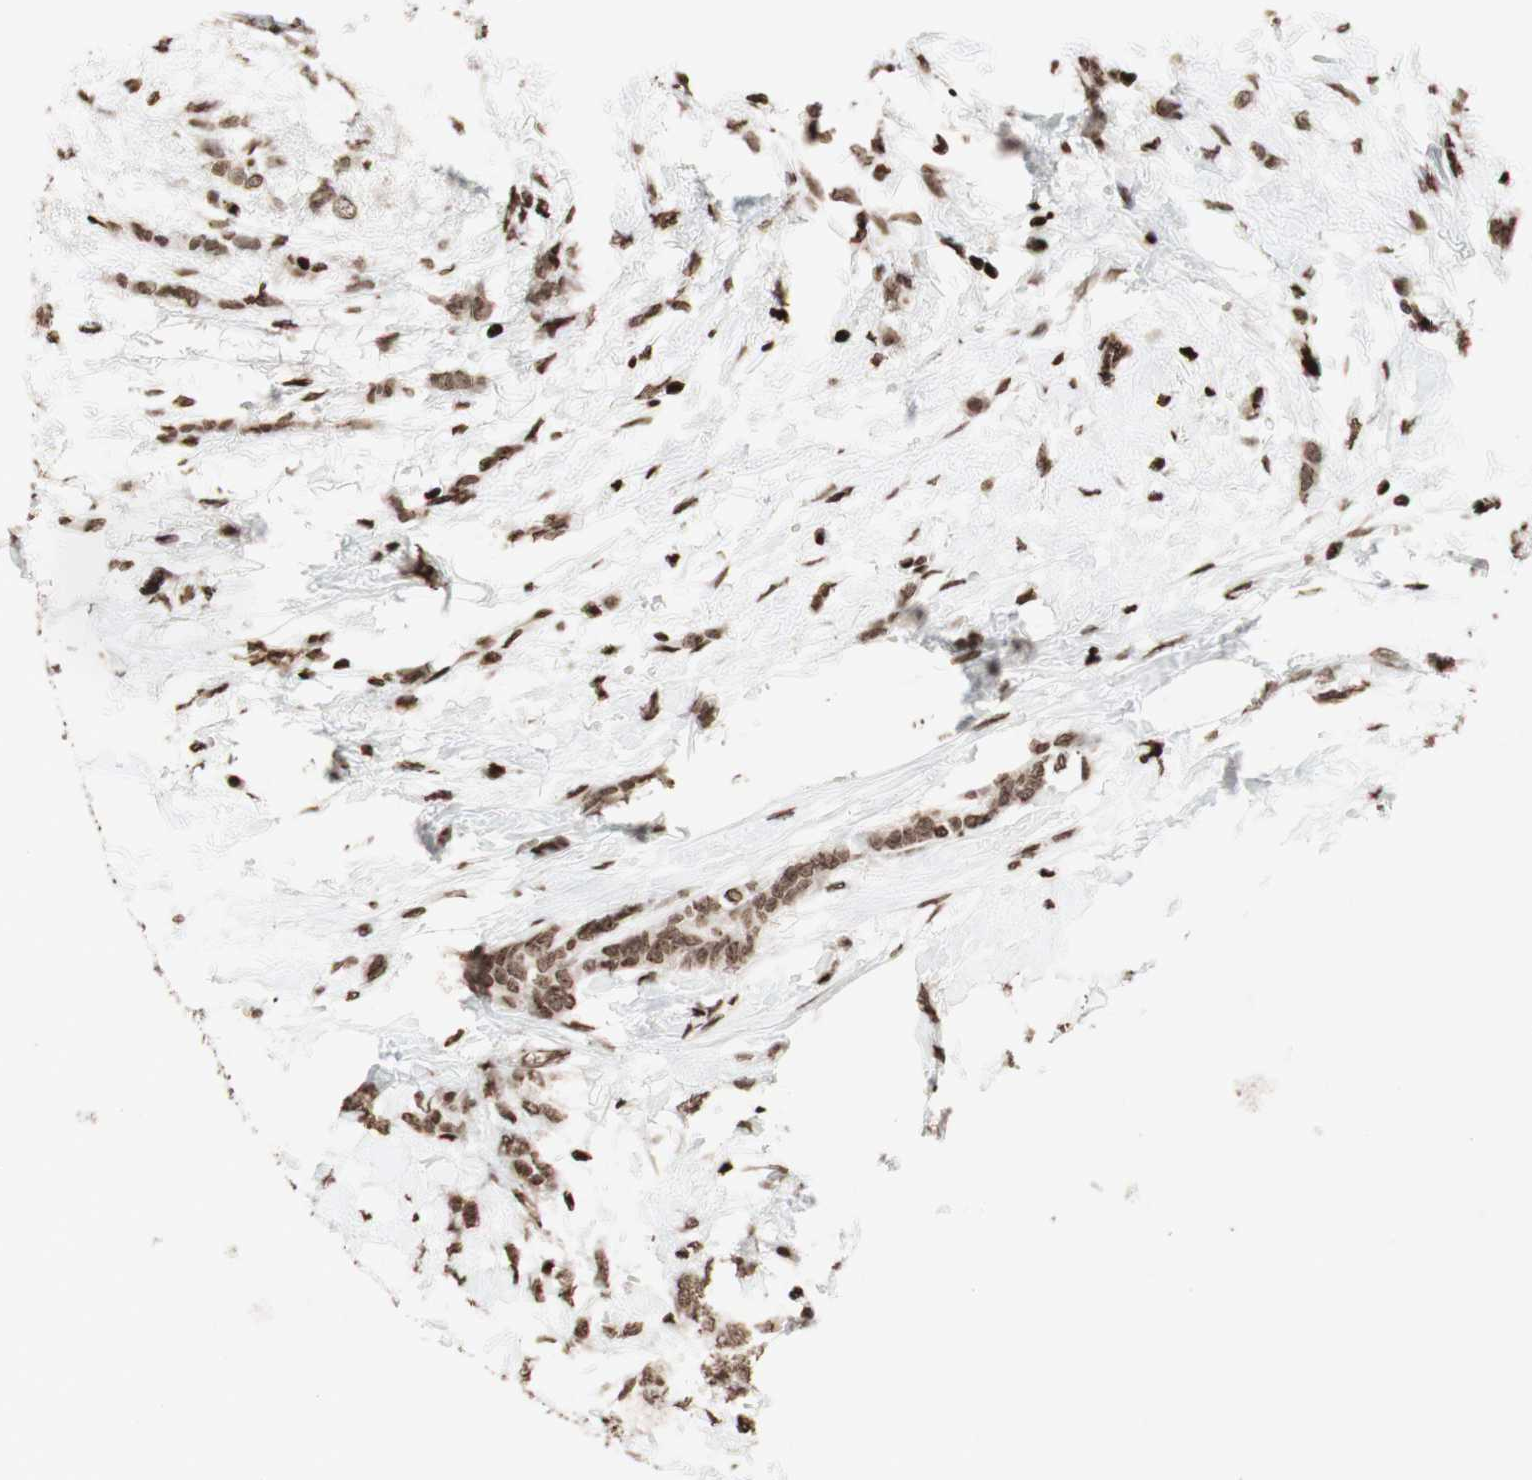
{"staining": {"intensity": "moderate", "quantity": ">75%", "location": "nuclear"}, "tissue": "breast cancer", "cell_type": "Tumor cells", "image_type": "cancer", "snomed": [{"axis": "morphology", "description": "Lobular carcinoma, in situ"}, {"axis": "morphology", "description": "Lobular carcinoma"}, {"axis": "topography", "description": "Breast"}], "caption": "An immunohistochemistry micrograph of tumor tissue is shown. Protein staining in brown highlights moderate nuclear positivity in lobular carcinoma (breast) within tumor cells.", "gene": "NCAPD2", "patient": {"sex": "female", "age": 41}}